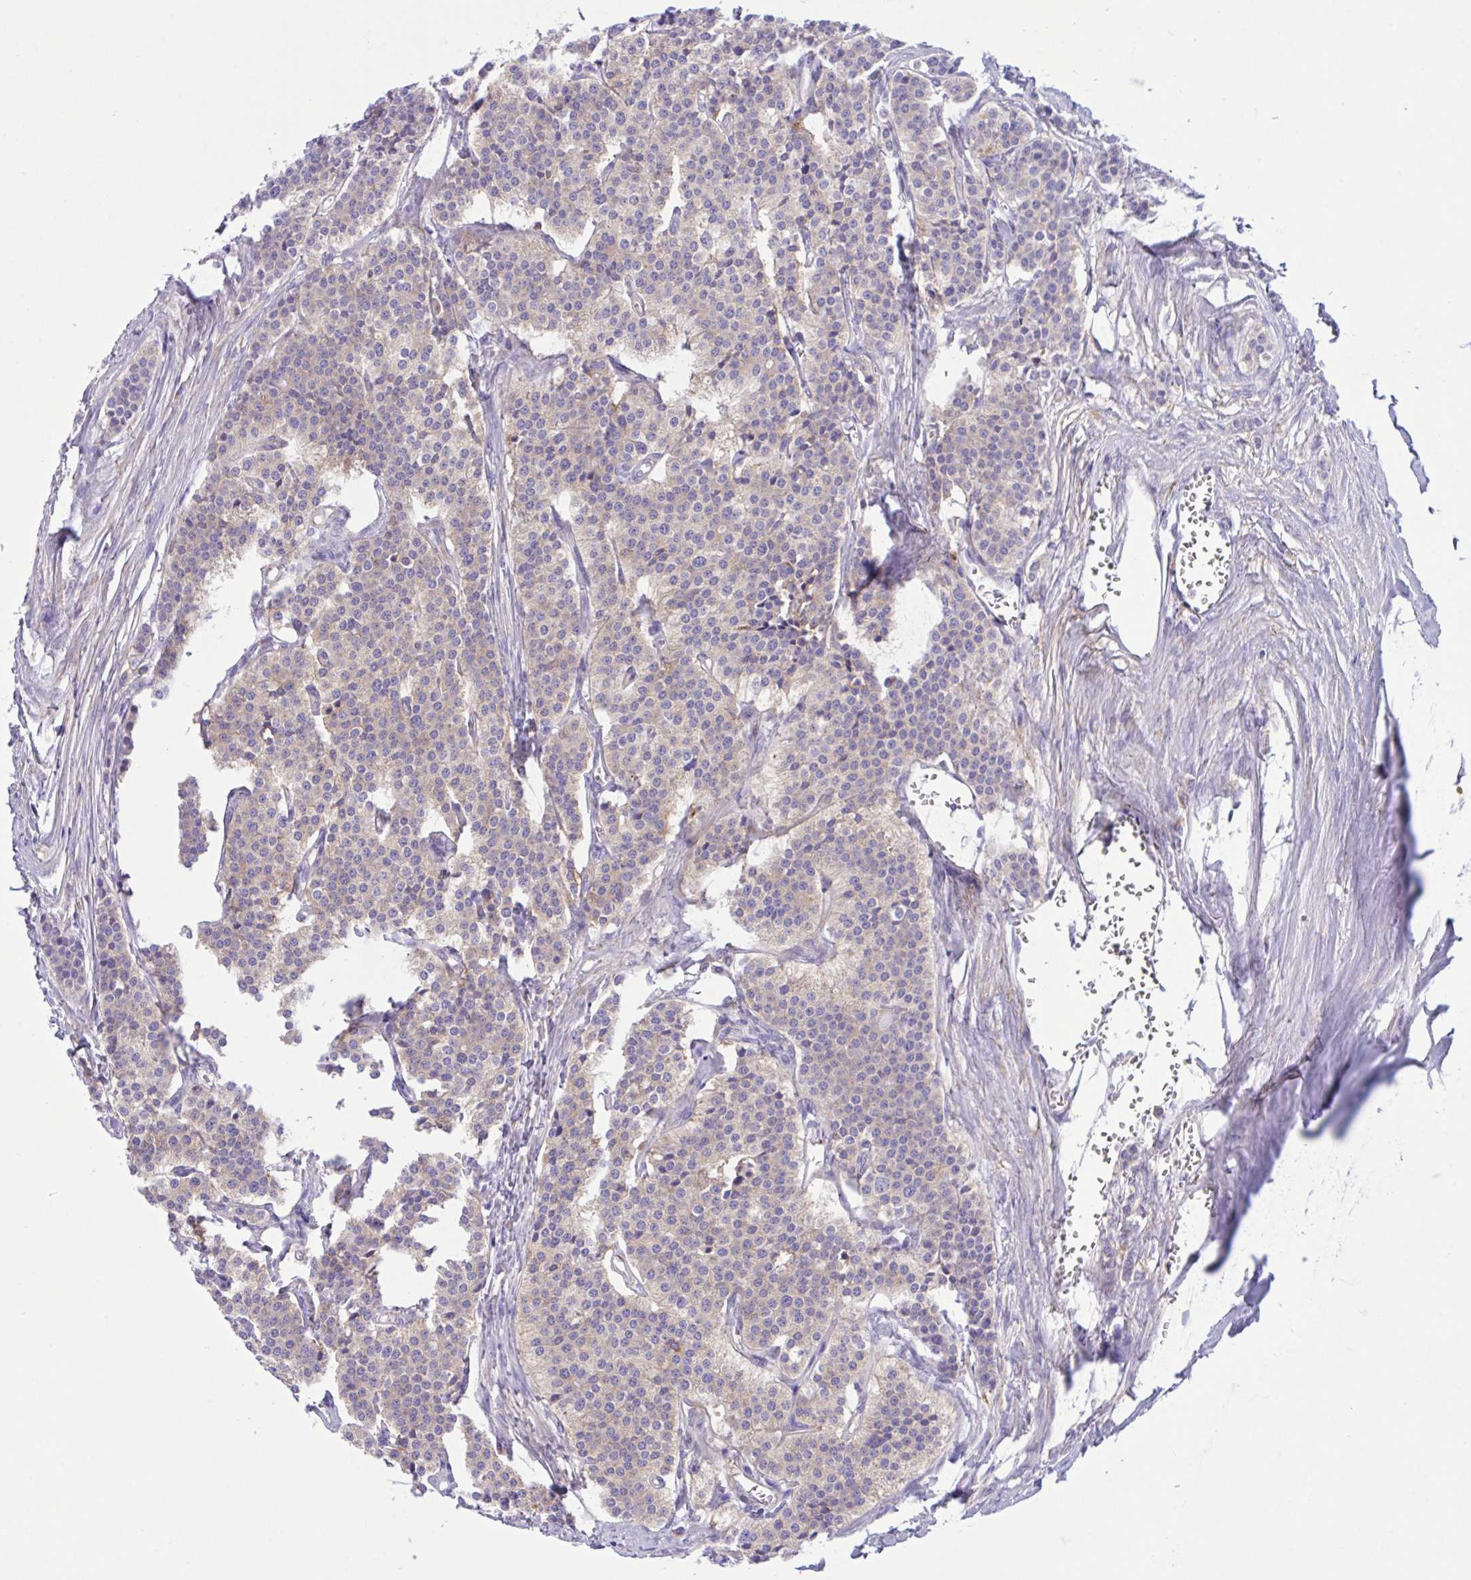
{"staining": {"intensity": "weak", "quantity": "25%-75%", "location": "cytoplasmic/membranous"}, "tissue": "carcinoid", "cell_type": "Tumor cells", "image_type": "cancer", "snomed": [{"axis": "morphology", "description": "Carcinoid, malignant, NOS"}, {"axis": "topography", "description": "Small intestine"}], "caption": "A micrograph showing weak cytoplasmic/membranous positivity in about 25%-75% of tumor cells in carcinoid (malignant), as visualized by brown immunohistochemical staining.", "gene": "OR51M1", "patient": {"sex": "male", "age": 63}}